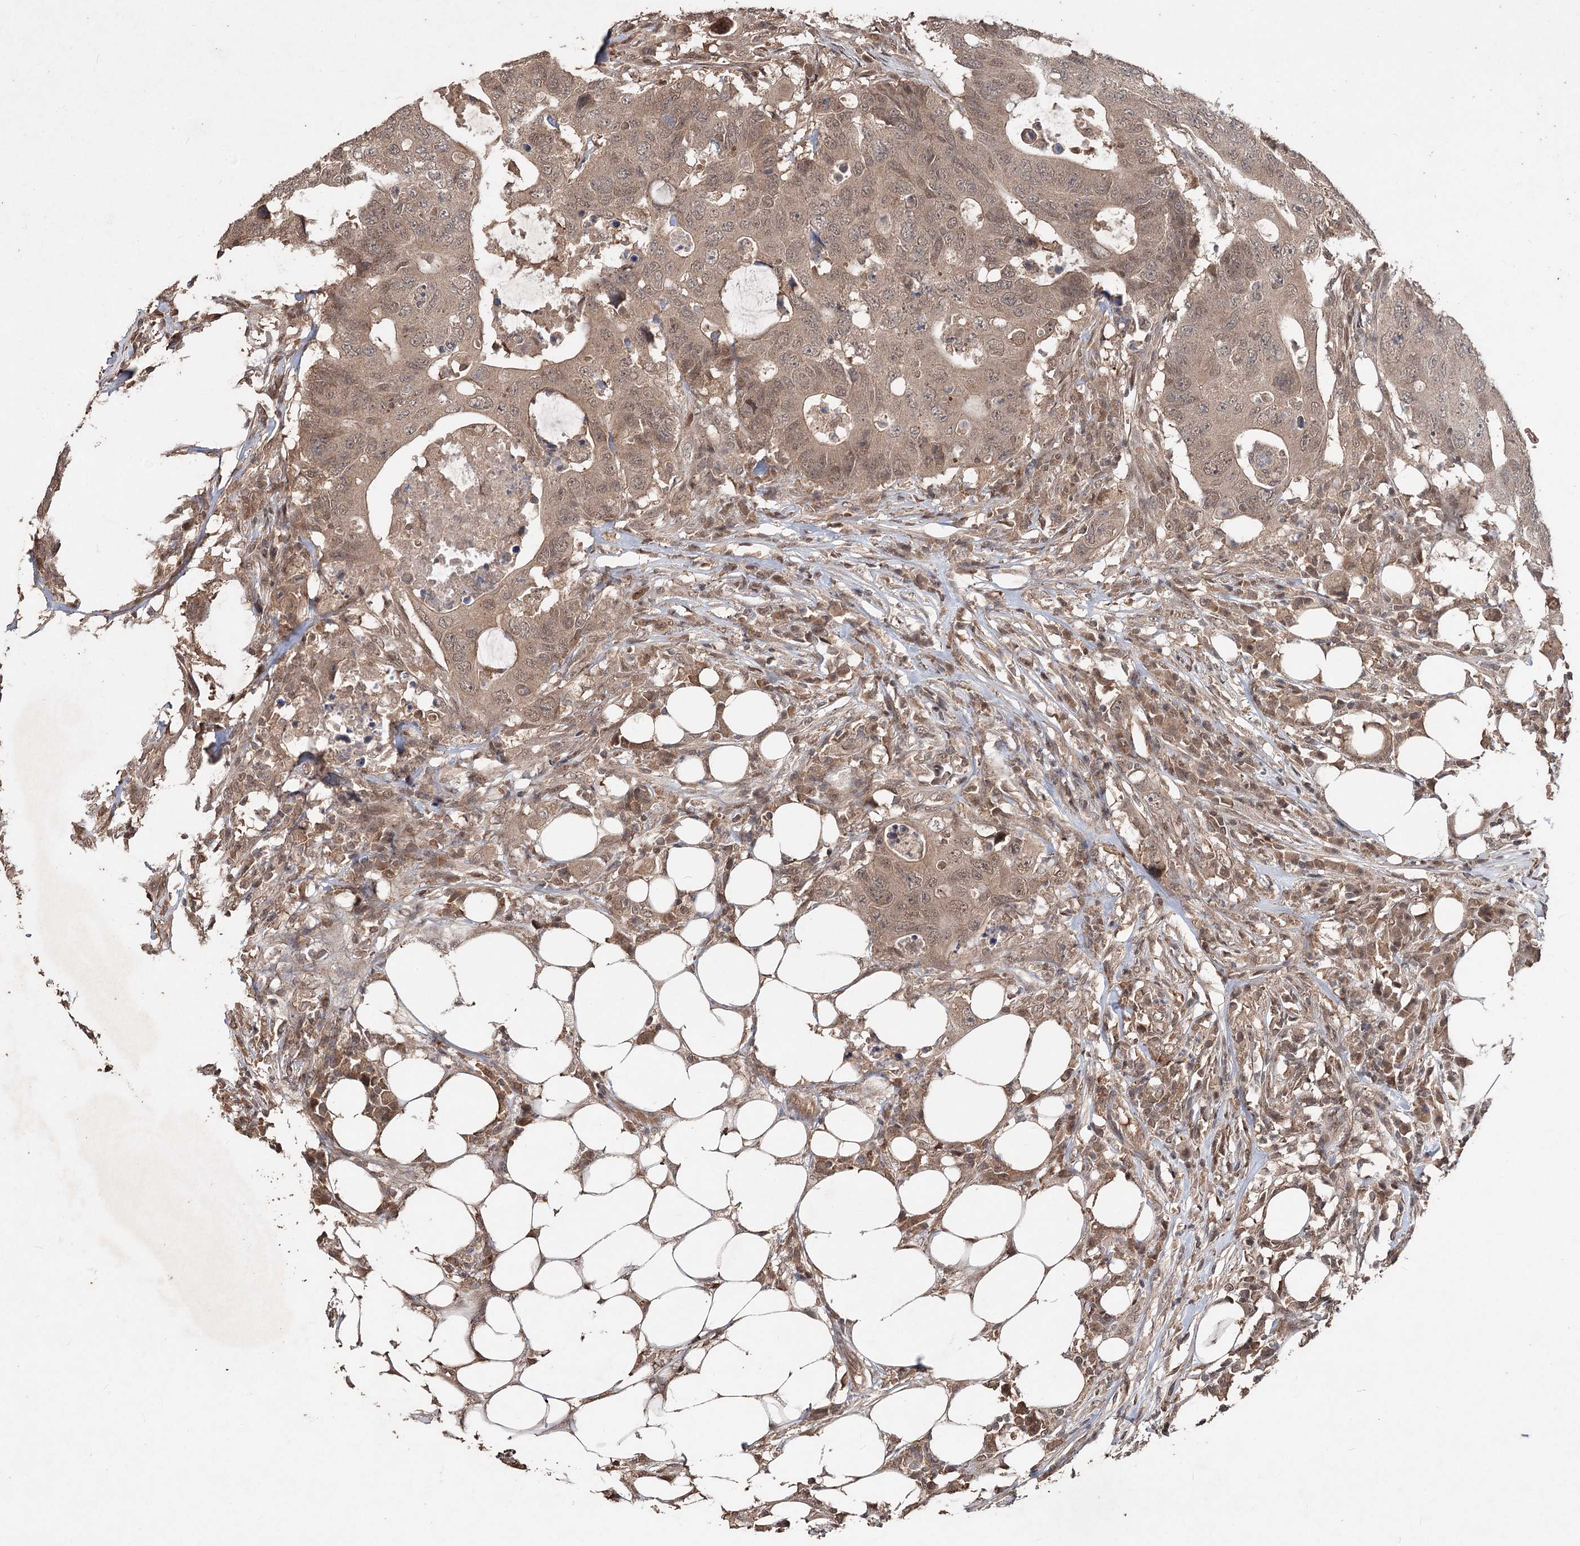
{"staining": {"intensity": "weak", "quantity": ">75%", "location": "cytoplasmic/membranous,nuclear"}, "tissue": "colorectal cancer", "cell_type": "Tumor cells", "image_type": "cancer", "snomed": [{"axis": "morphology", "description": "Adenocarcinoma, NOS"}, {"axis": "topography", "description": "Colon"}], "caption": "Human colorectal adenocarcinoma stained with a brown dye displays weak cytoplasmic/membranous and nuclear positive positivity in about >75% of tumor cells.", "gene": "FBXO7", "patient": {"sex": "male", "age": 71}}